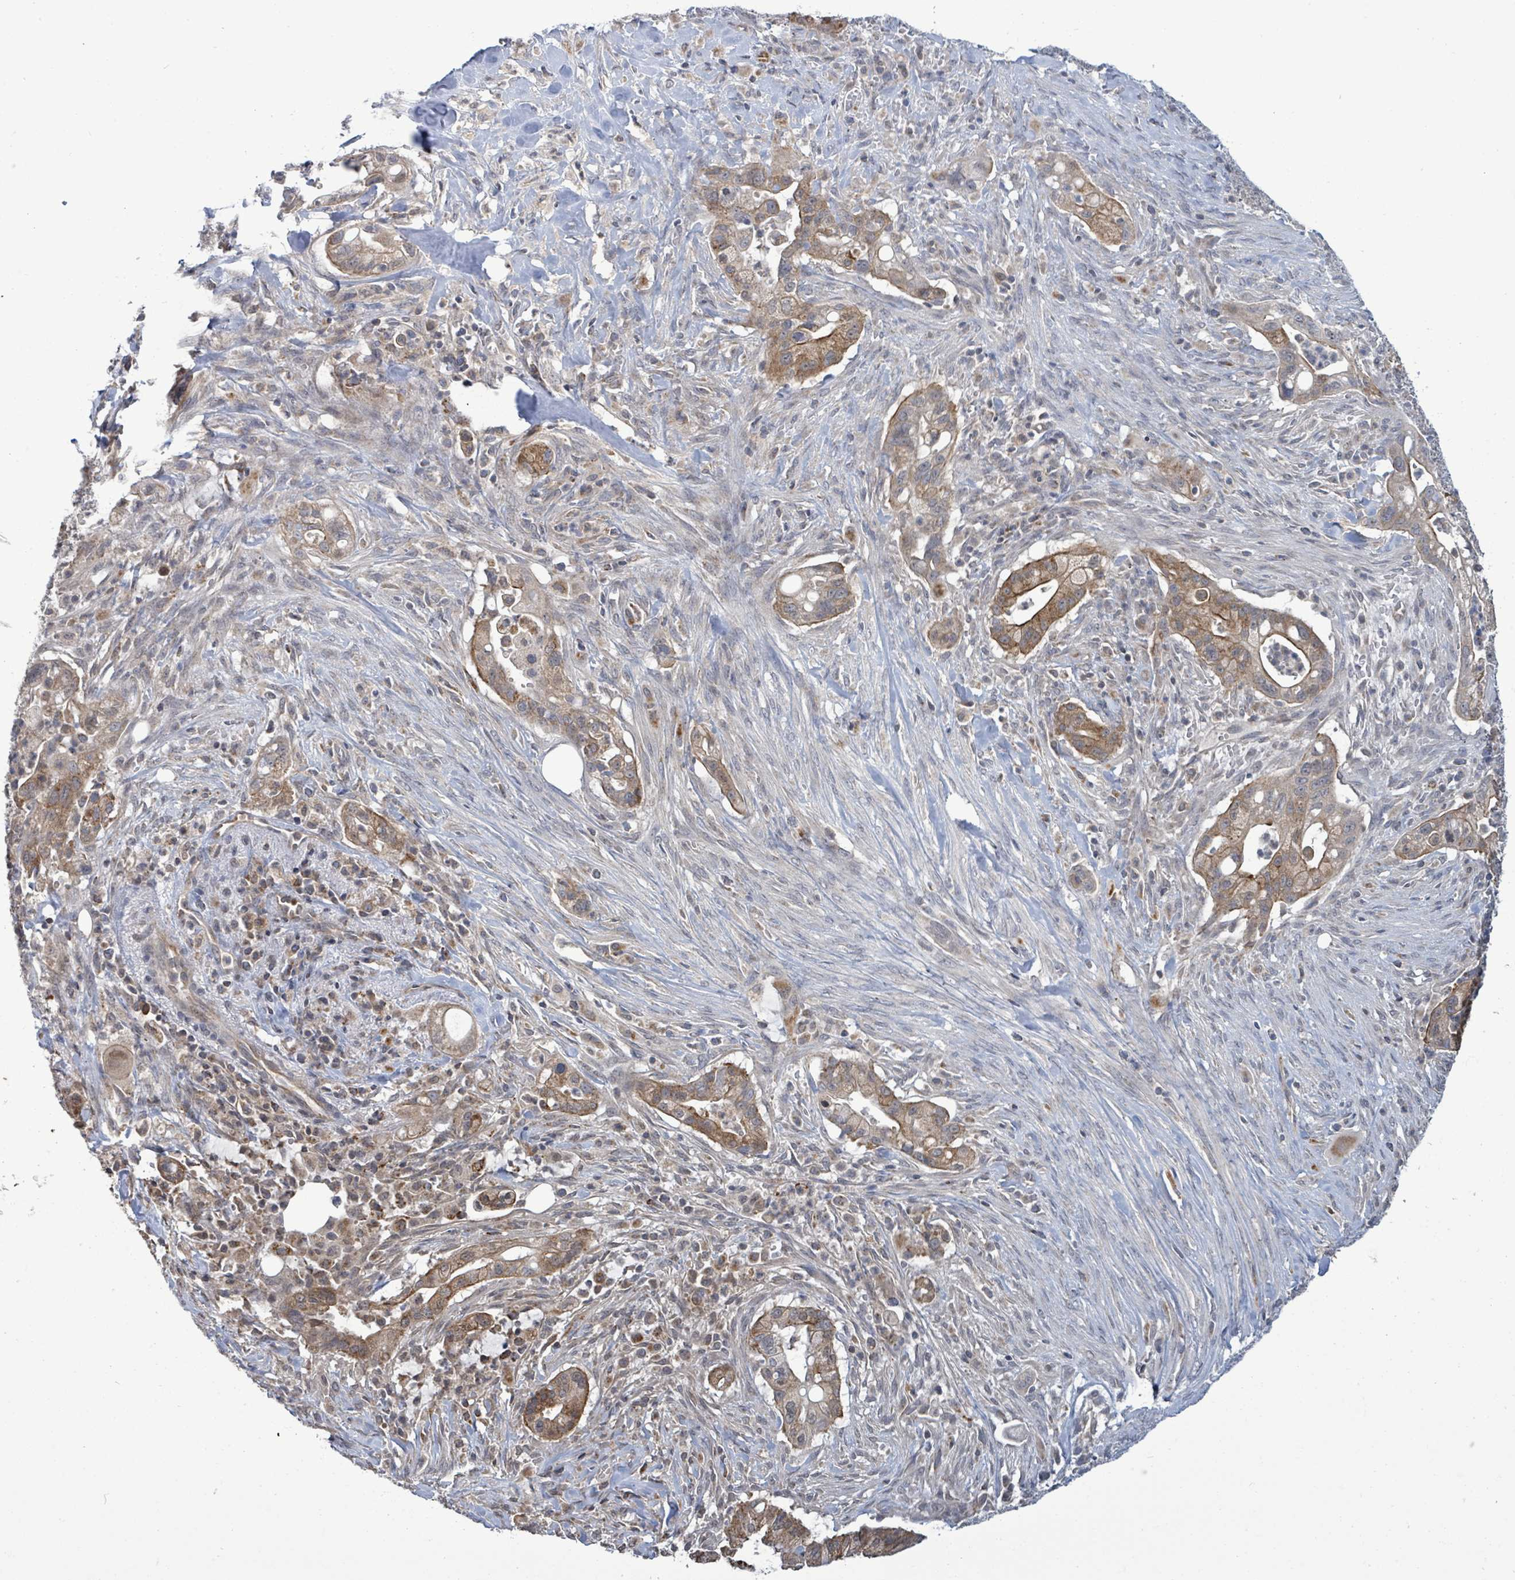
{"staining": {"intensity": "moderate", "quantity": ">75%", "location": "cytoplasmic/membranous"}, "tissue": "pancreatic cancer", "cell_type": "Tumor cells", "image_type": "cancer", "snomed": [{"axis": "morphology", "description": "Adenocarcinoma, NOS"}, {"axis": "topography", "description": "Pancreas"}], "caption": "Approximately >75% of tumor cells in human pancreatic cancer (adenocarcinoma) reveal moderate cytoplasmic/membranous protein expression as visualized by brown immunohistochemical staining.", "gene": "COQ10B", "patient": {"sex": "male", "age": 44}}